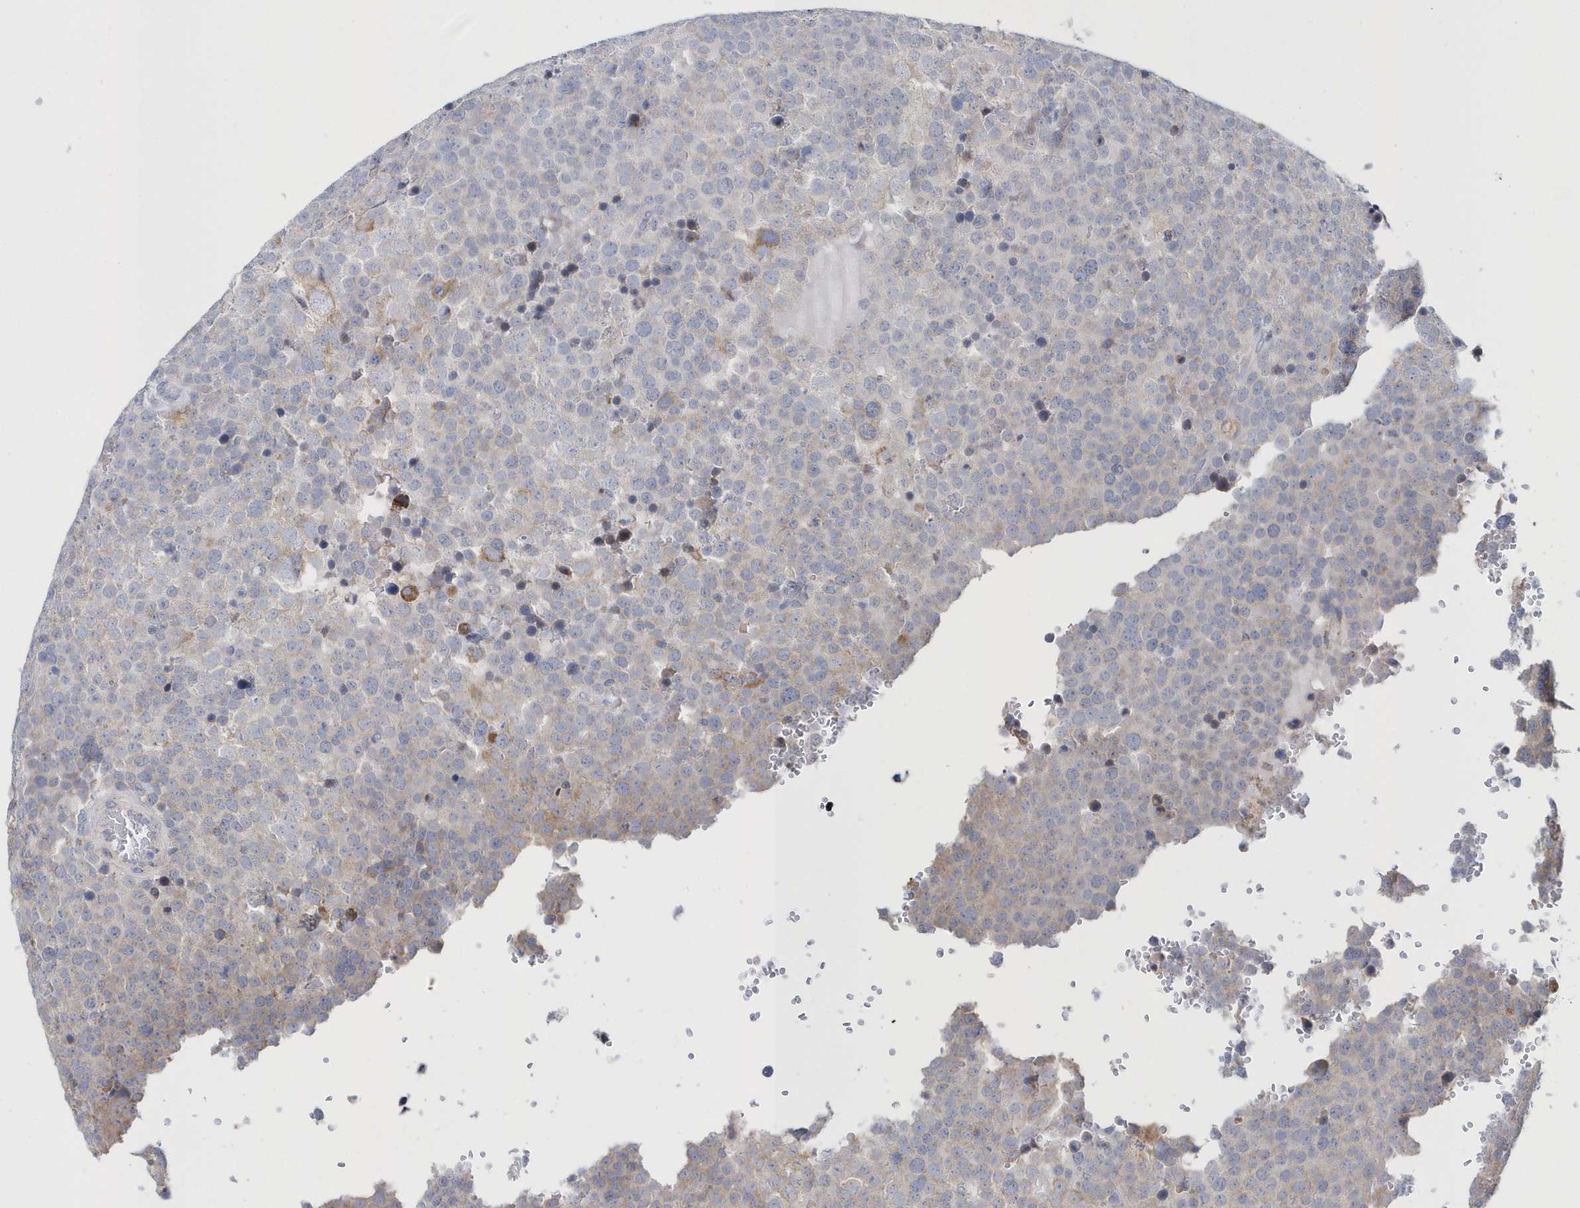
{"staining": {"intensity": "negative", "quantity": "none", "location": "none"}, "tissue": "testis cancer", "cell_type": "Tumor cells", "image_type": "cancer", "snomed": [{"axis": "morphology", "description": "Seminoma, NOS"}, {"axis": "topography", "description": "Testis"}], "caption": "Immunohistochemistry (IHC) photomicrograph of seminoma (testis) stained for a protein (brown), which reveals no staining in tumor cells.", "gene": "SPATA5", "patient": {"sex": "male", "age": 71}}